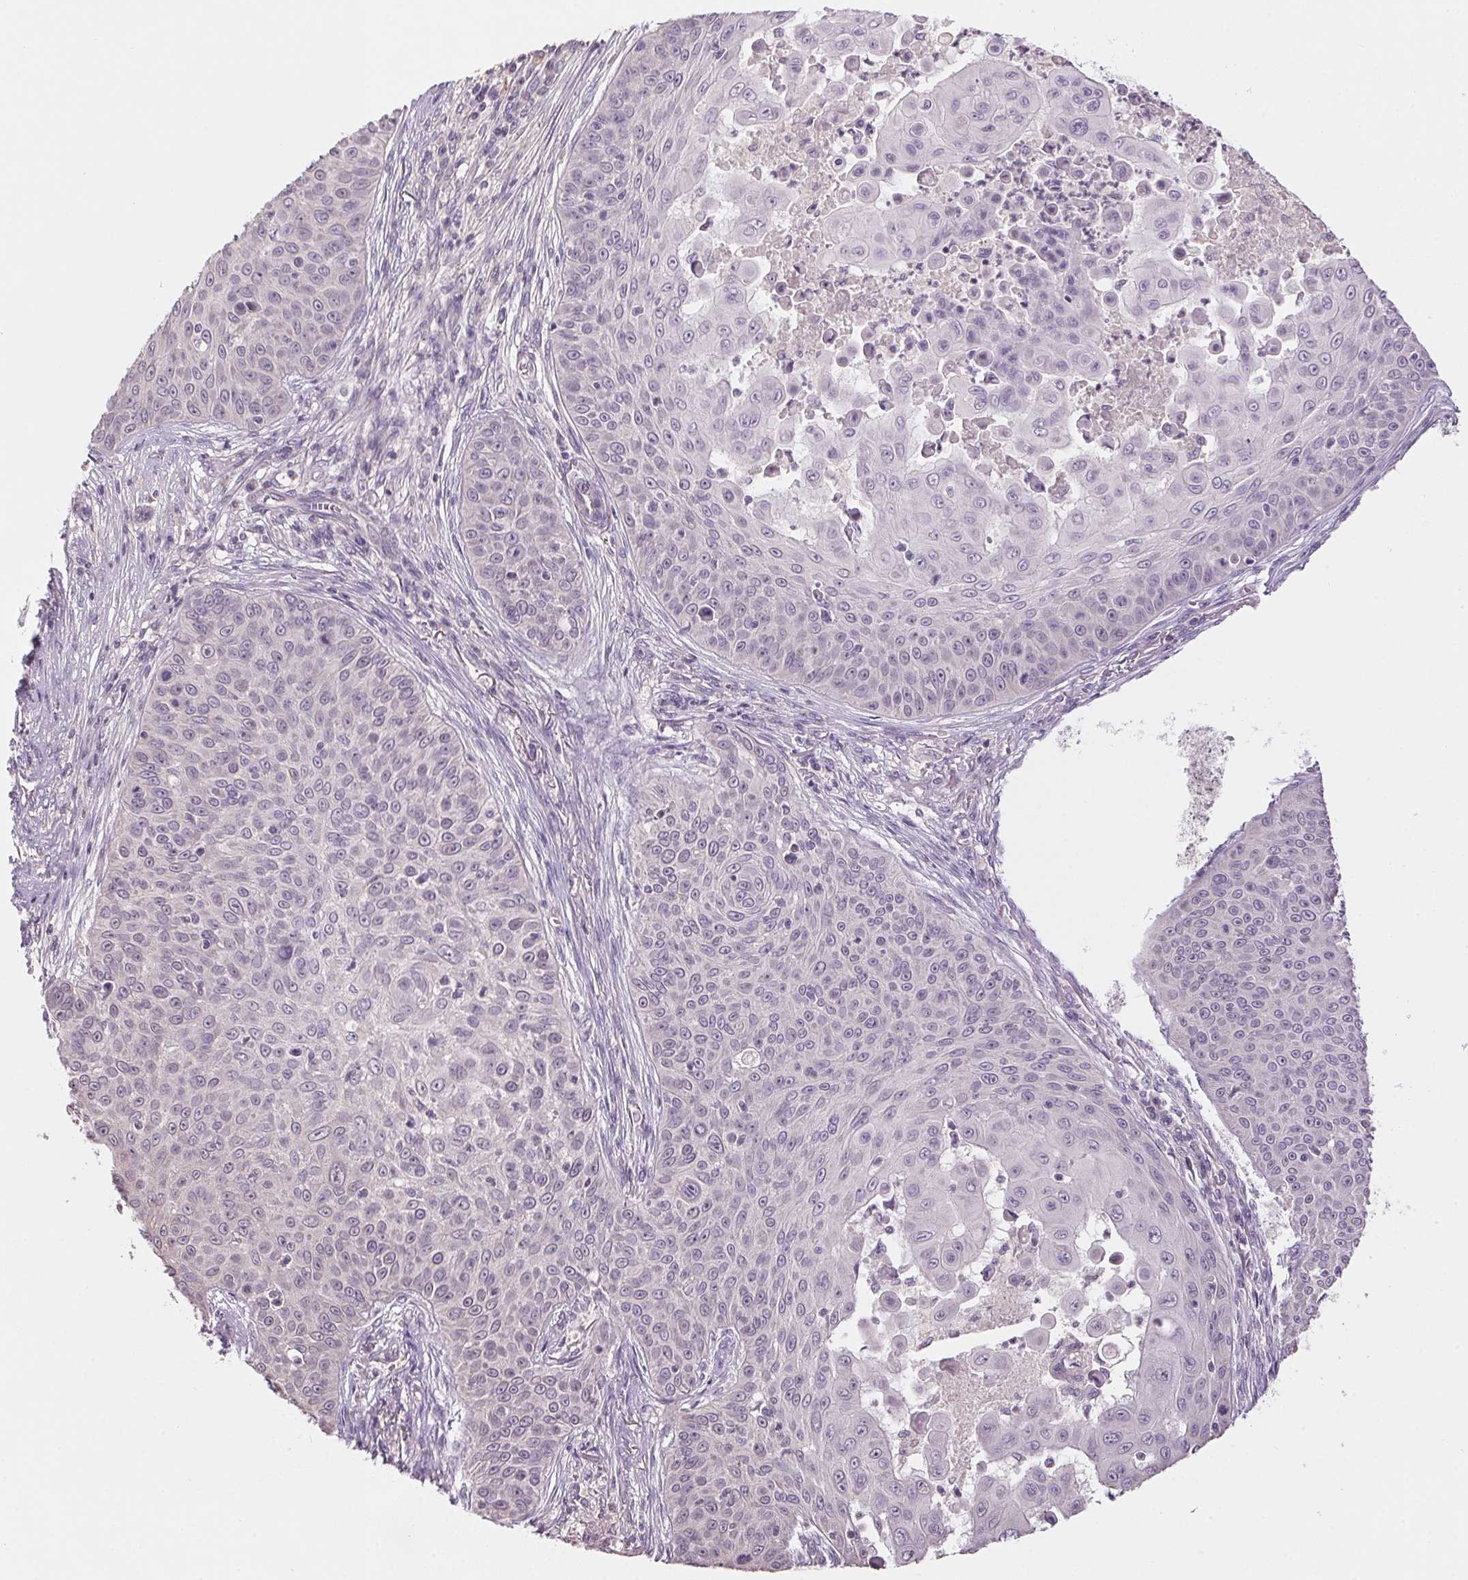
{"staining": {"intensity": "negative", "quantity": "none", "location": "none"}, "tissue": "skin cancer", "cell_type": "Tumor cells", "image_type": "cancer", "snomed": [{"axis": "morphology", "description": "Squamous cell carcinoma, NOS"}, {"axis": "topography", "description": "Skin"}], "caption": "This image is of skin cancer (squamous cell carcinoma) stained with IHC to label a protein in brown with the nuclei are counter-stained blue. There is no positivity in tumor cells.", "gene": "ALDH8A1", "patient": {"sex": "male", "age": 82}}